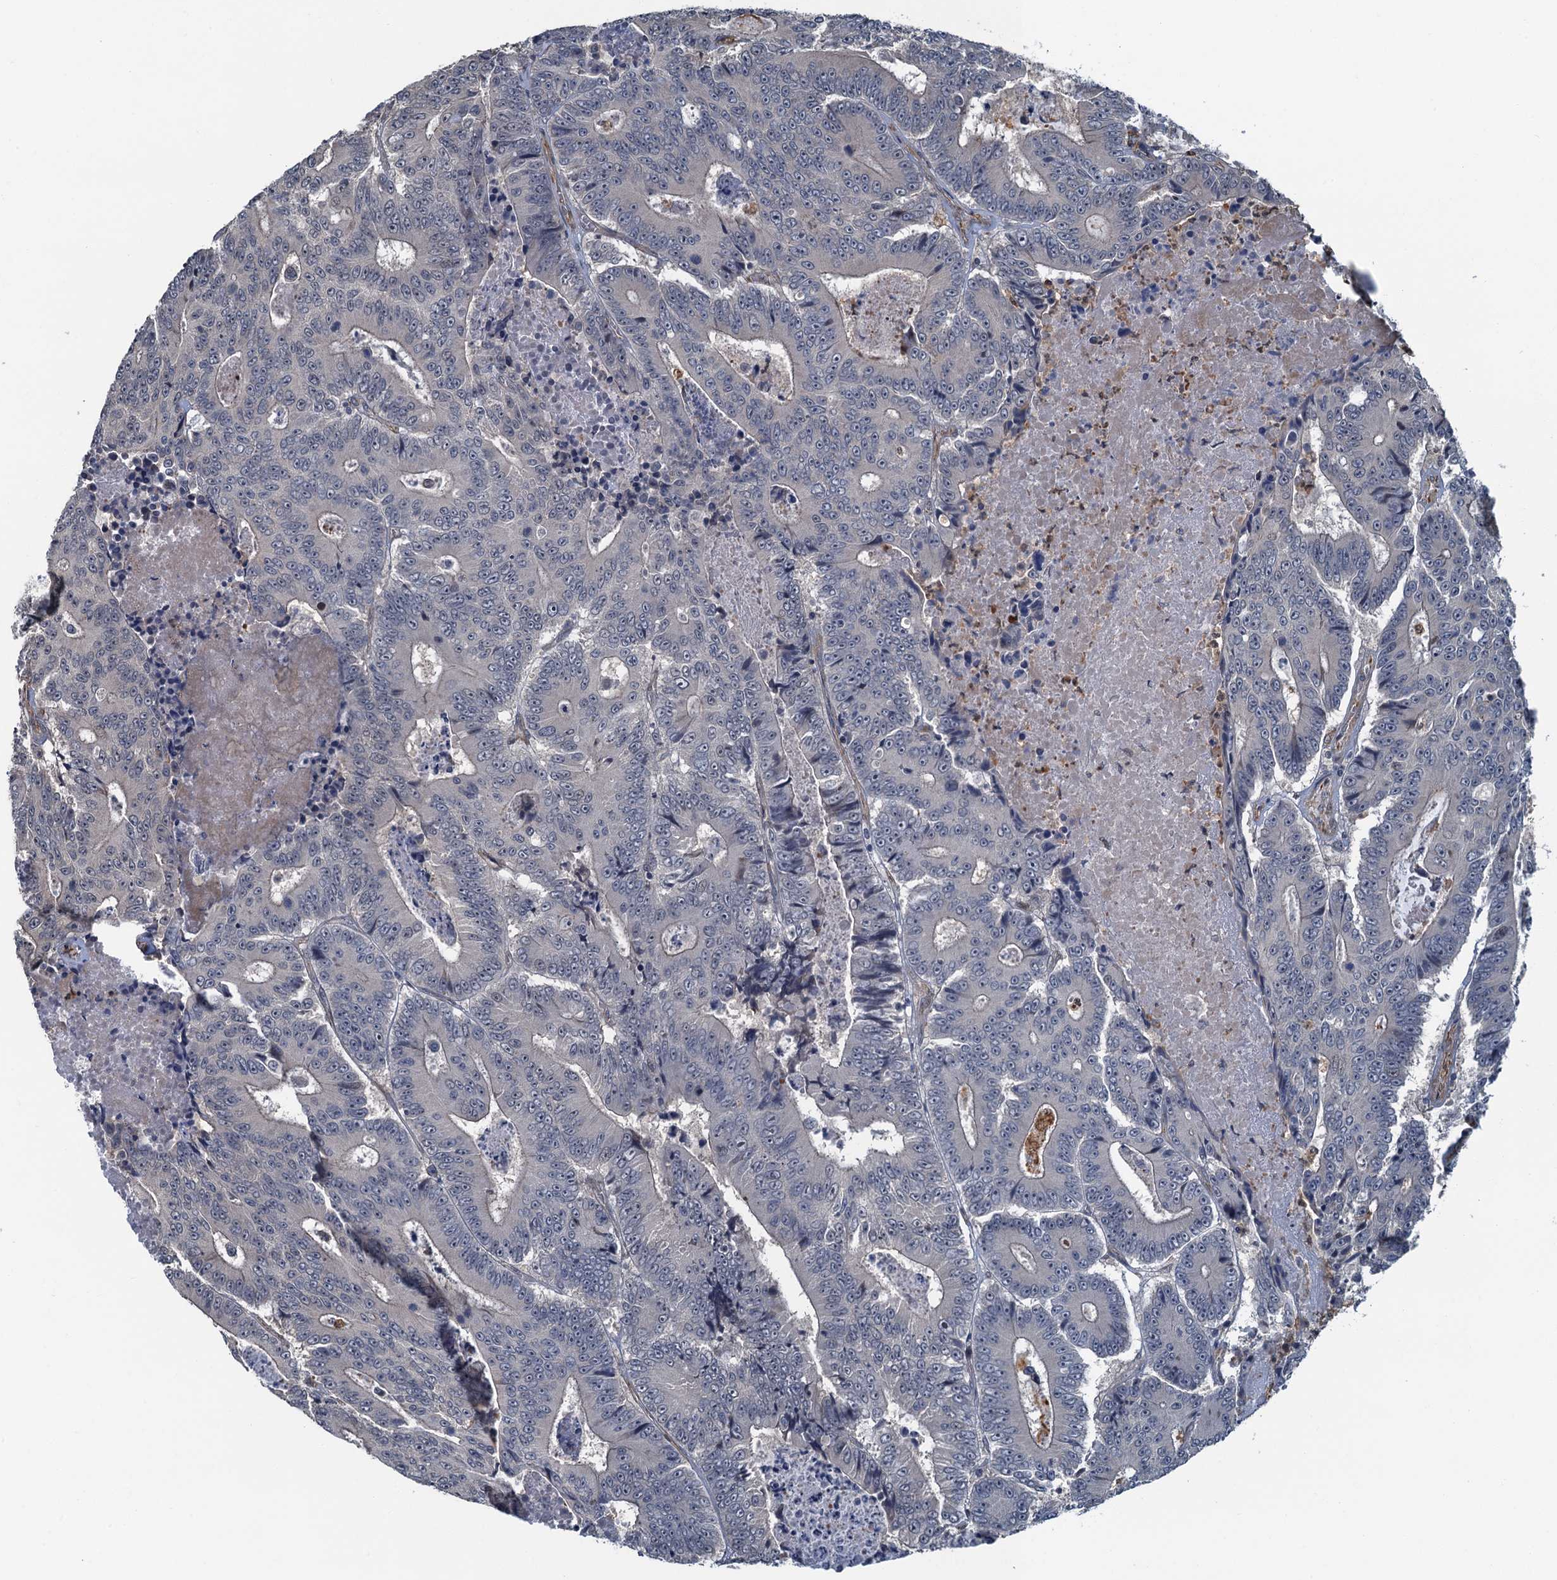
{"staining": {"intensity": "negative", "quantity": "none", "location": "none"}, "tissue": "colorectal cancer", "cell_type": "Tumor cells", "image_type": "cancer", "snomed": [{"axis": "morphology", "description": "Adenocarcinoma, NOS"}, {"axis": "topography", "description": "Colon"}], "caption": "Colorectal cancer was stained to show a protein in brown. There is no significant expression in tumor cells.", "gene": "WHAMM", "patient": {"sex": "male", "age": 83}}